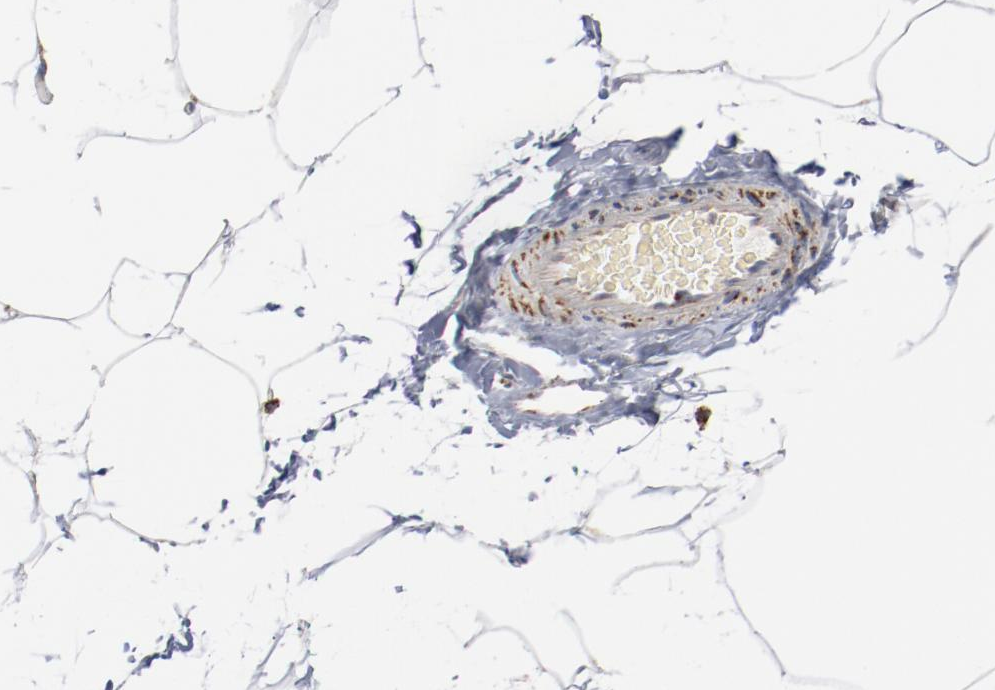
{"staining": {"intensity": "negative", "quantity": "none", "location": "none"}, "tissue": "adipose tissue", "cell_type": "Adipocytes", "image_type": "normal", "snomed": [{"axis": "morphology", "description": "Normal tissue, NOS"}, {"axis": "morphology", "description": "Duct carcinoma"}, {"axis": "topography", "description": "Breast"}, {"axis": "topography", "description": "Adipose tissue"}], "caption": "This is an immunohistochemistry photomicrograph of normal adipose tissue. There is no positivity in adipocytes.", "gene": "NDUFS4", "patient": {"sex": "female", "age": 37}}